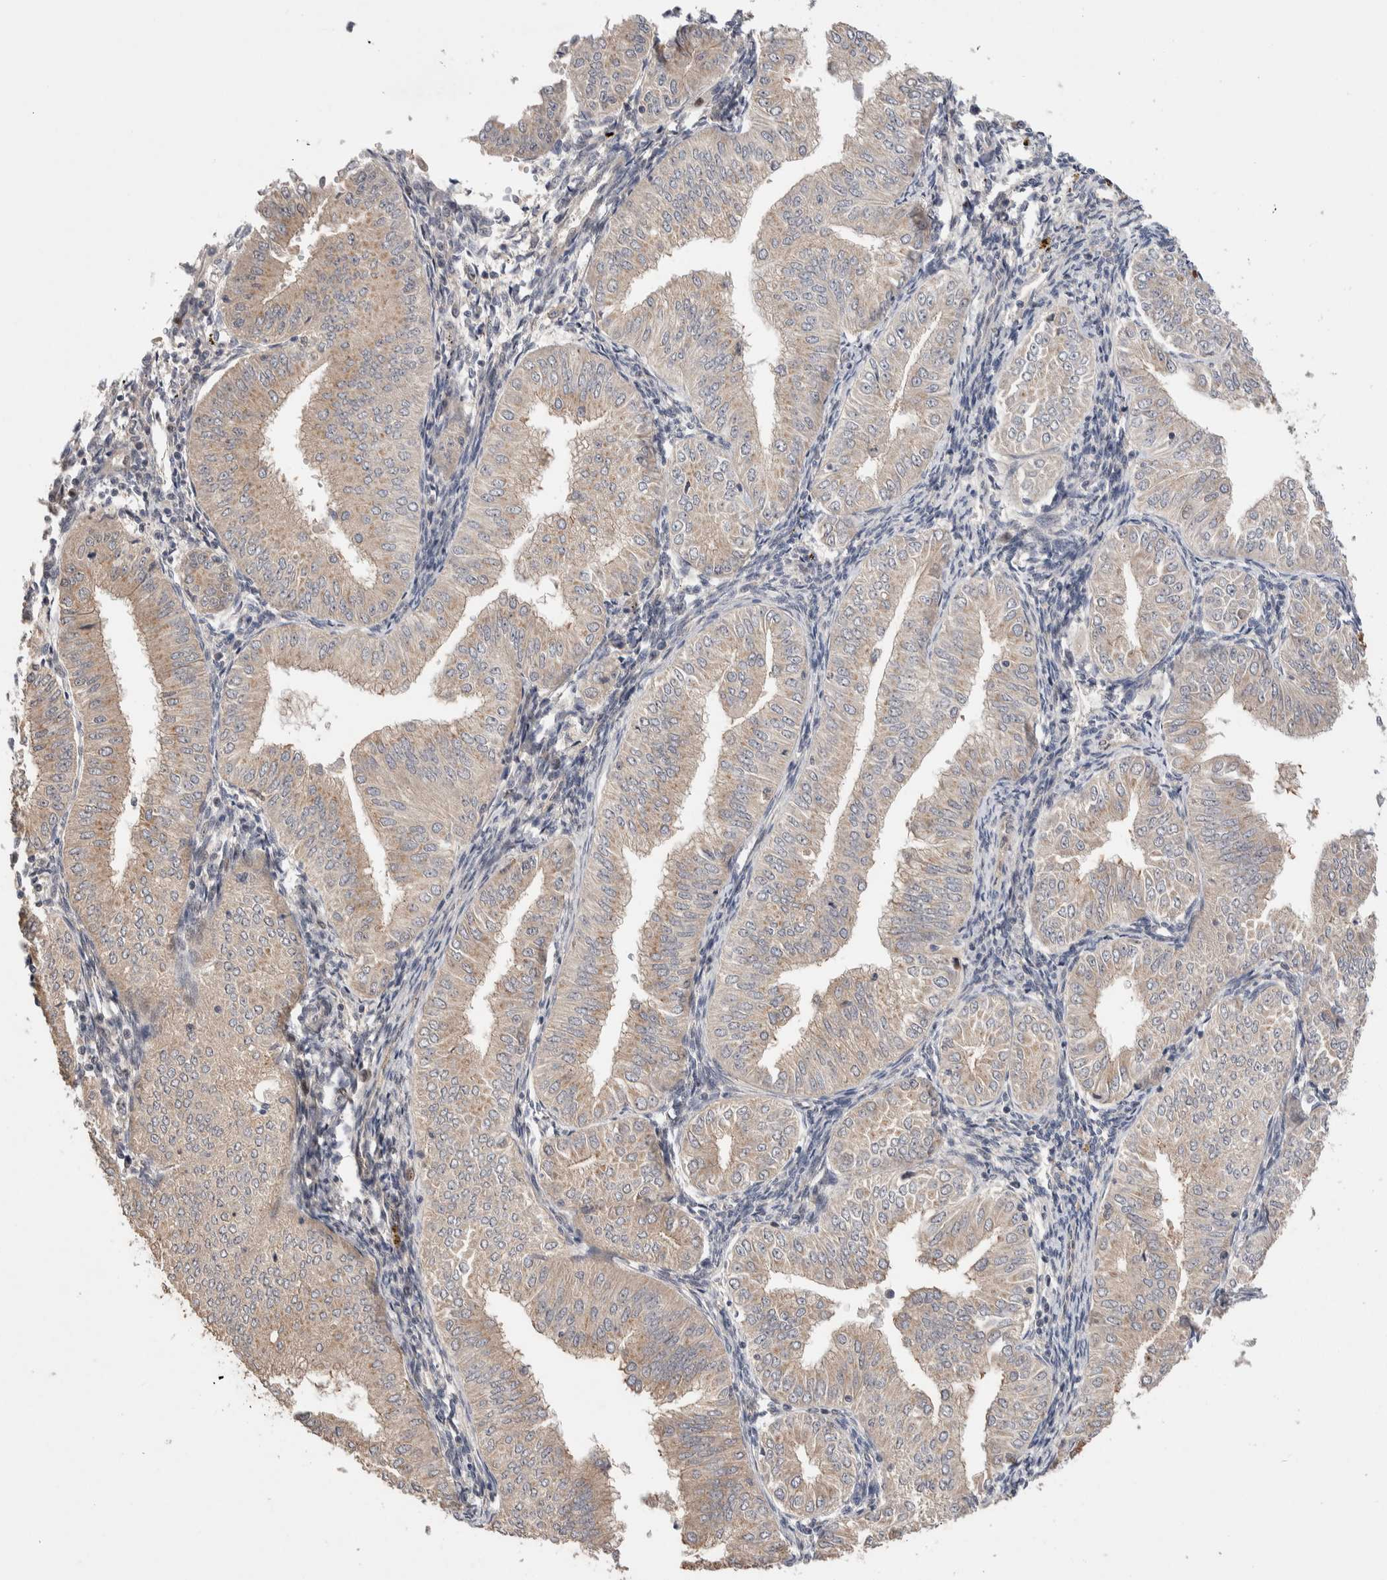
{"staining": {"intensity": "weak", "quantity": "25%-75%", "location": "cytoplasmic/membranous"}, "tissue": "endometrial cancer", "cell_type": "Tumor cells", "image_type": "cancer", "snomed": [{"axis": "morphology", "description": "Normal tissue, NOS"}, {"axis": "morphology", "description": "Adenocarcinoma, NOS"}, {"axis": "topography", "description": "Endometrium"}], "caption": "High-power microscopy captured an immunohistochemistry (IHC) image of adenocarcinoma (endometrial), revealing weak cytoplasmic/membranous staining in about 25%-75% of tumor cells. (DAB (3,3'-diaminobenzidine) IHC with brightfield microscopy, high magnification).", "gene": "PRDM15", "patient": {"sex": "female", "age": 53}}